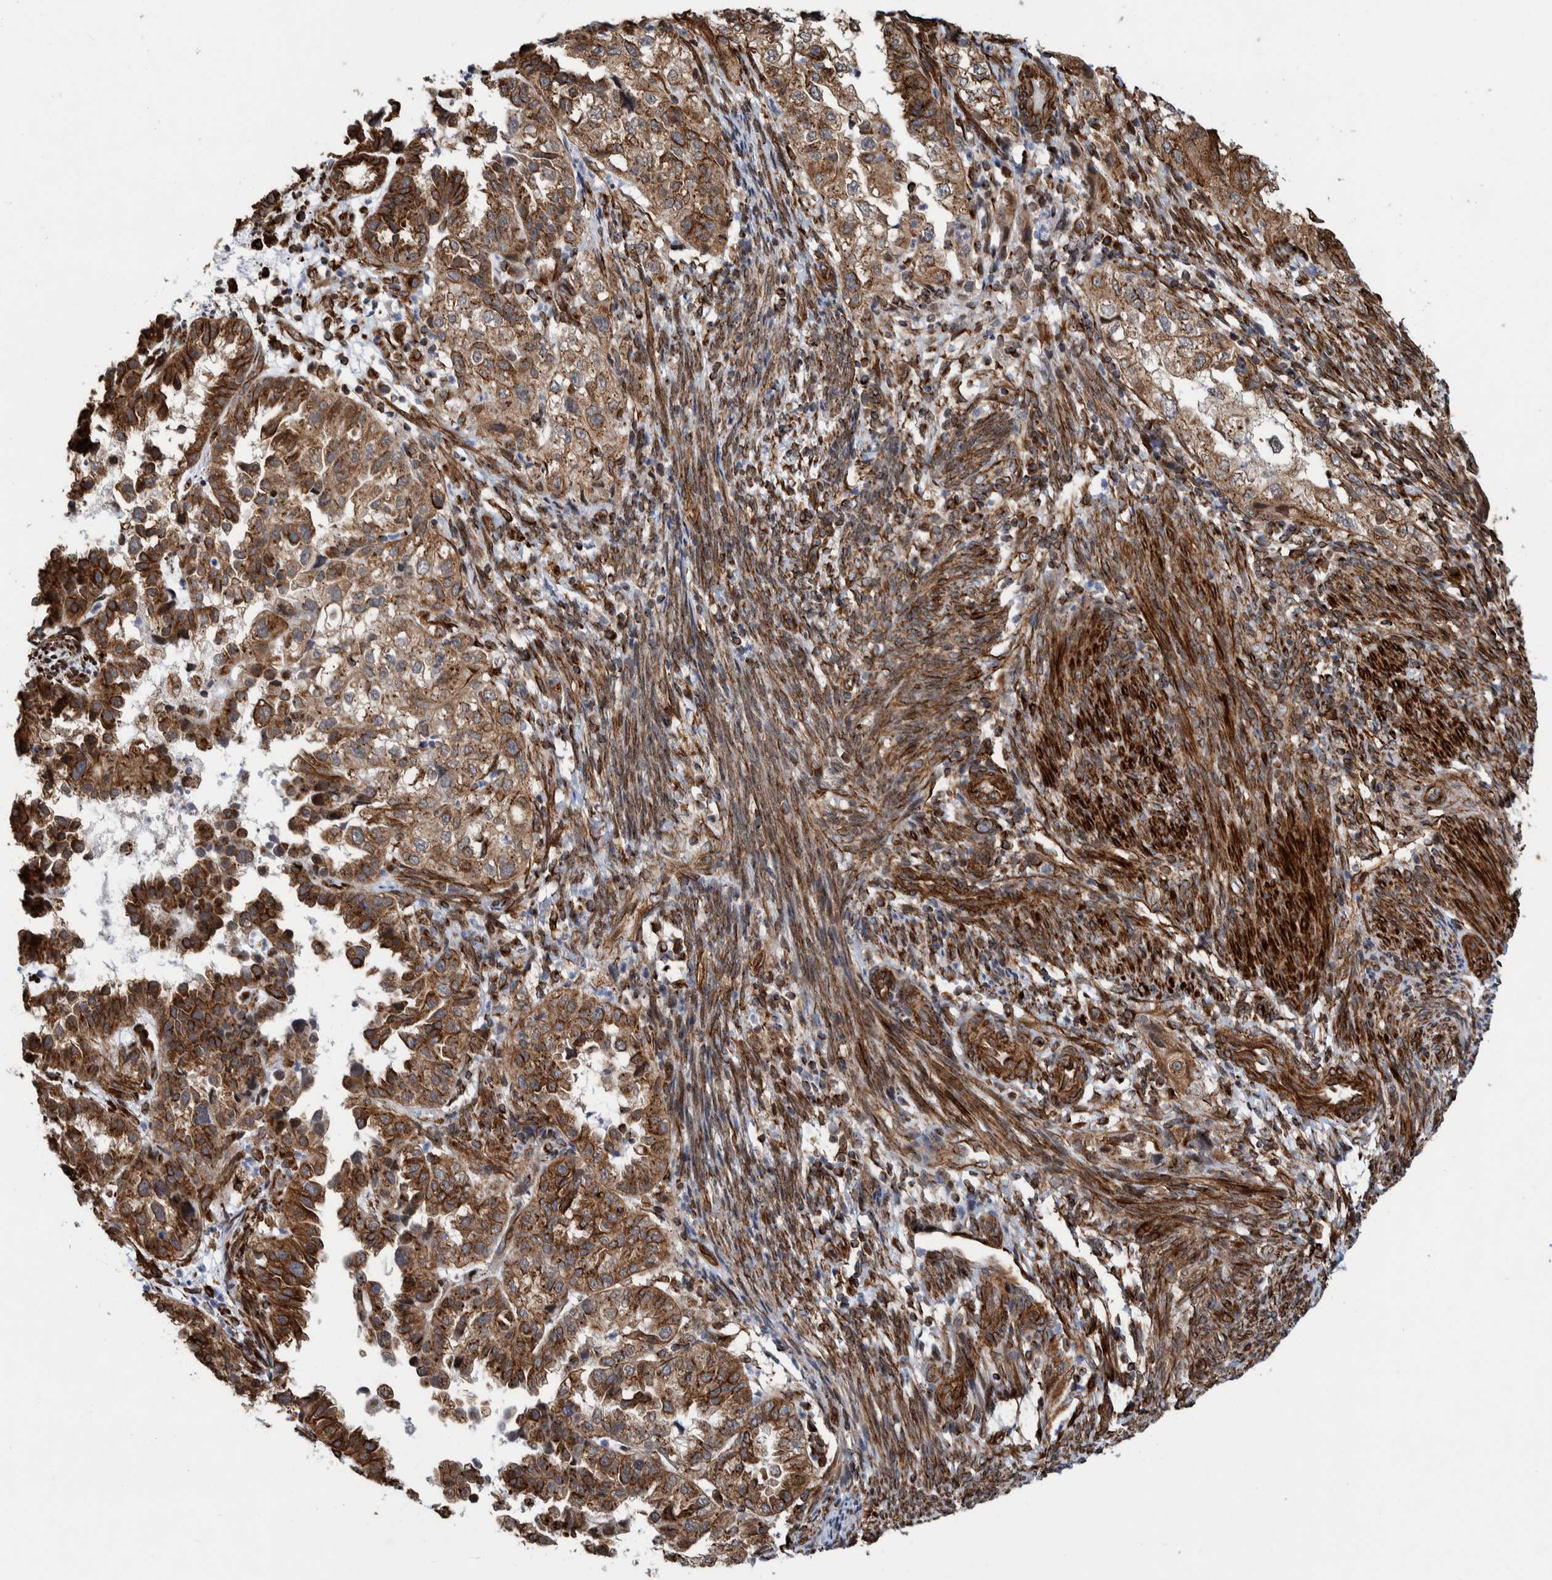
{"staining": {"intensity": "moderate", "quantity": ">75%", "location": "cytoplasmic/membranous"}, "tissue": "endometrial cancer", "cell_type": "Tumor cells", "image_type": "cancer", "snomed": [{"axis": "morphology", "description": "Adenocarcinoma, NOS"}, {"axis": "topography", "description": "Endometrium"}], "caption": "IHC staining of endometrial cancer (adenocarcinoma), which reveals medium levels of moderate cytoplasmic/membranous staining in about >75% of tumor cells indicating moderate cytoplasmic/membranous protein expression. The staining was performed using DAB (brown) for protein detection and nuclei were counterstained in hematoxylin (blue).", "gene": "CCDC57", "patient": {"sex": "female", "age": 85}}